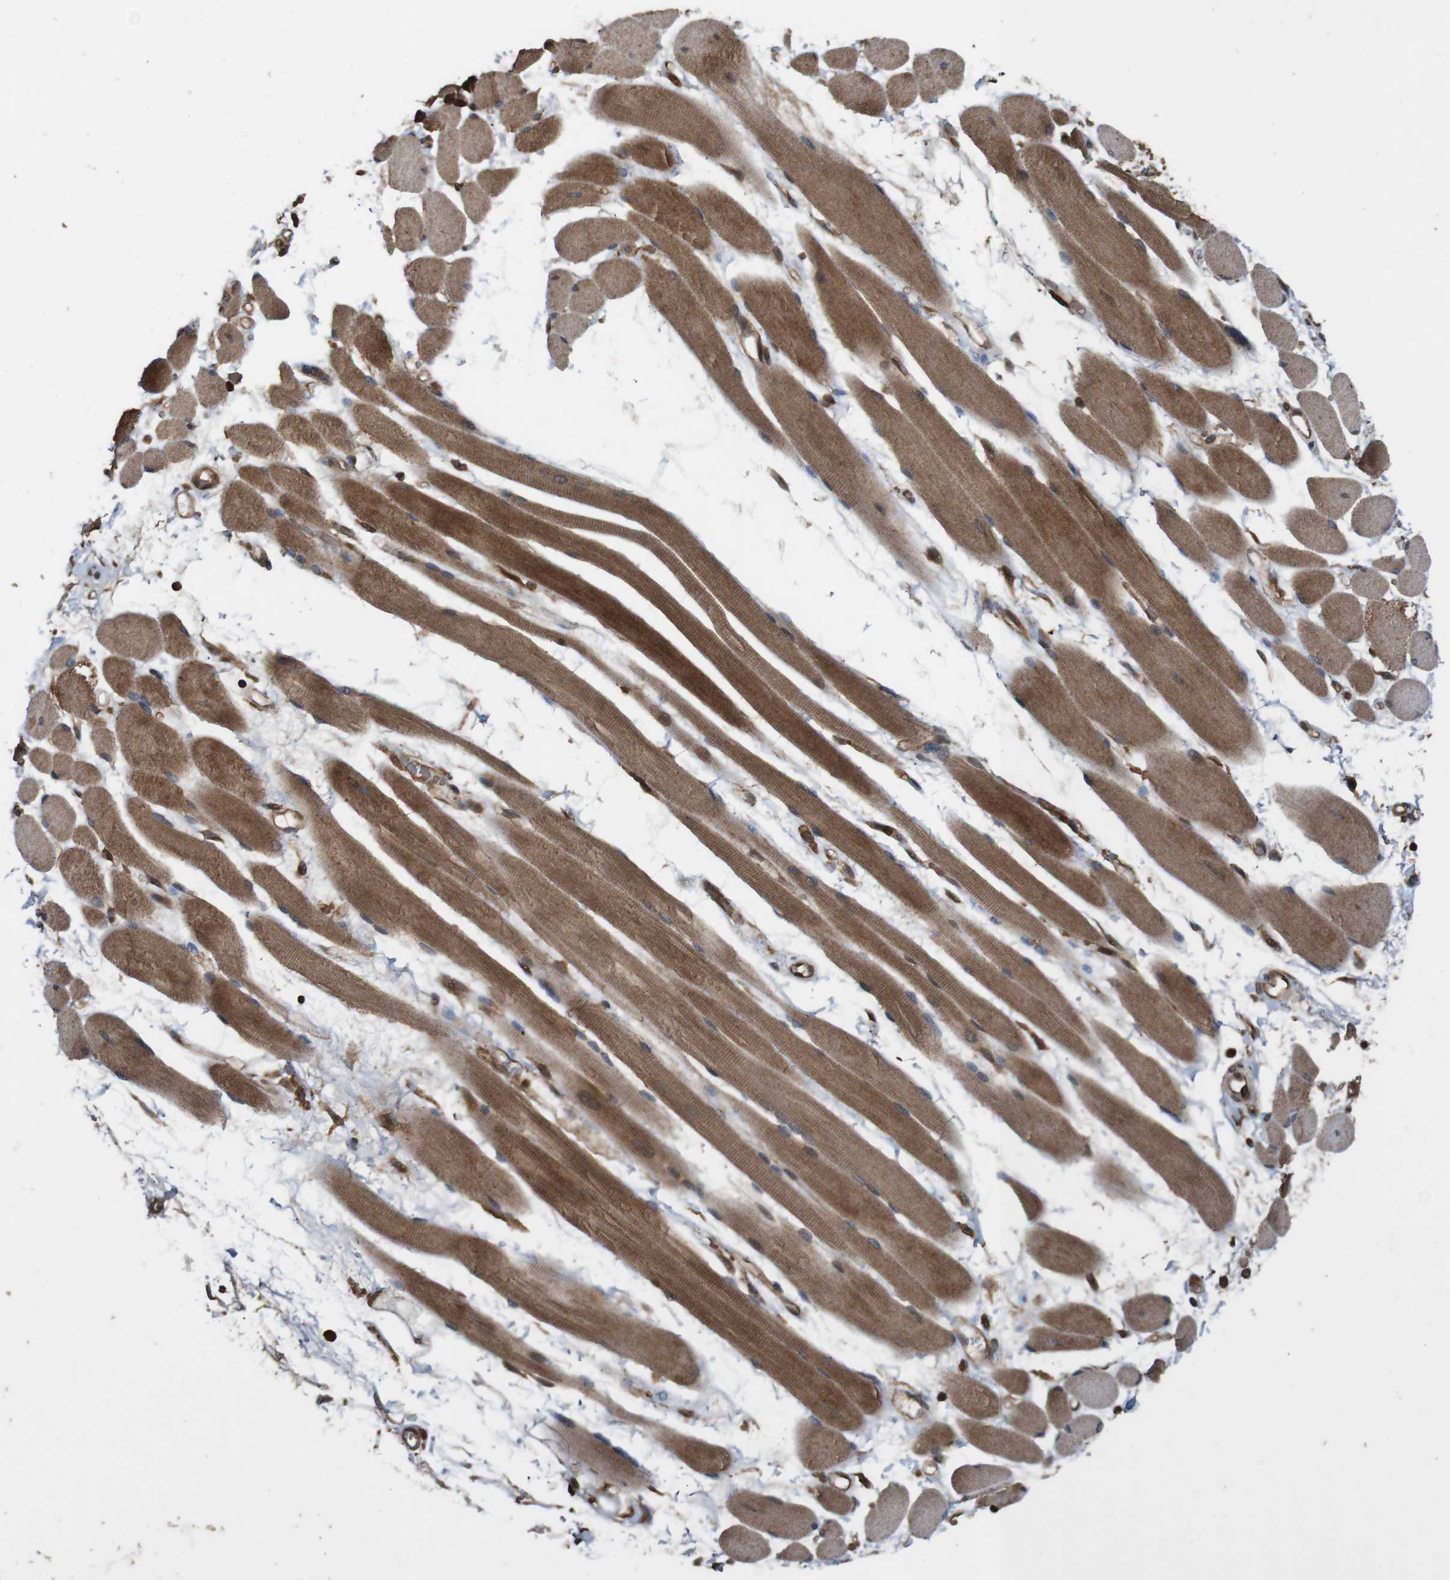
{"staining": {"intensity": "moderate", "quantity": ">75%", "location": "cytoplasmic/membranous"}, "tissue": "skeletal muscle", "cell_type": "Myocytes", "image_type": "normal", "snomed": [{"axis": "morphology", "description": "Normal tissue, NOS"}, {"axis": "topography", "description": "Skeletal muscle"}, {"axis": "topography", "description": "Peripheral nerve tissue"}], "caption": "High-power microscopy captured an IHC micrograph of benign skeletal muscle, revealing moderate cytoplasmic/membranous expression in about >75% of myocytes.", "gene": "BAG4", "patient": {"sex": "female", "age": 84}}